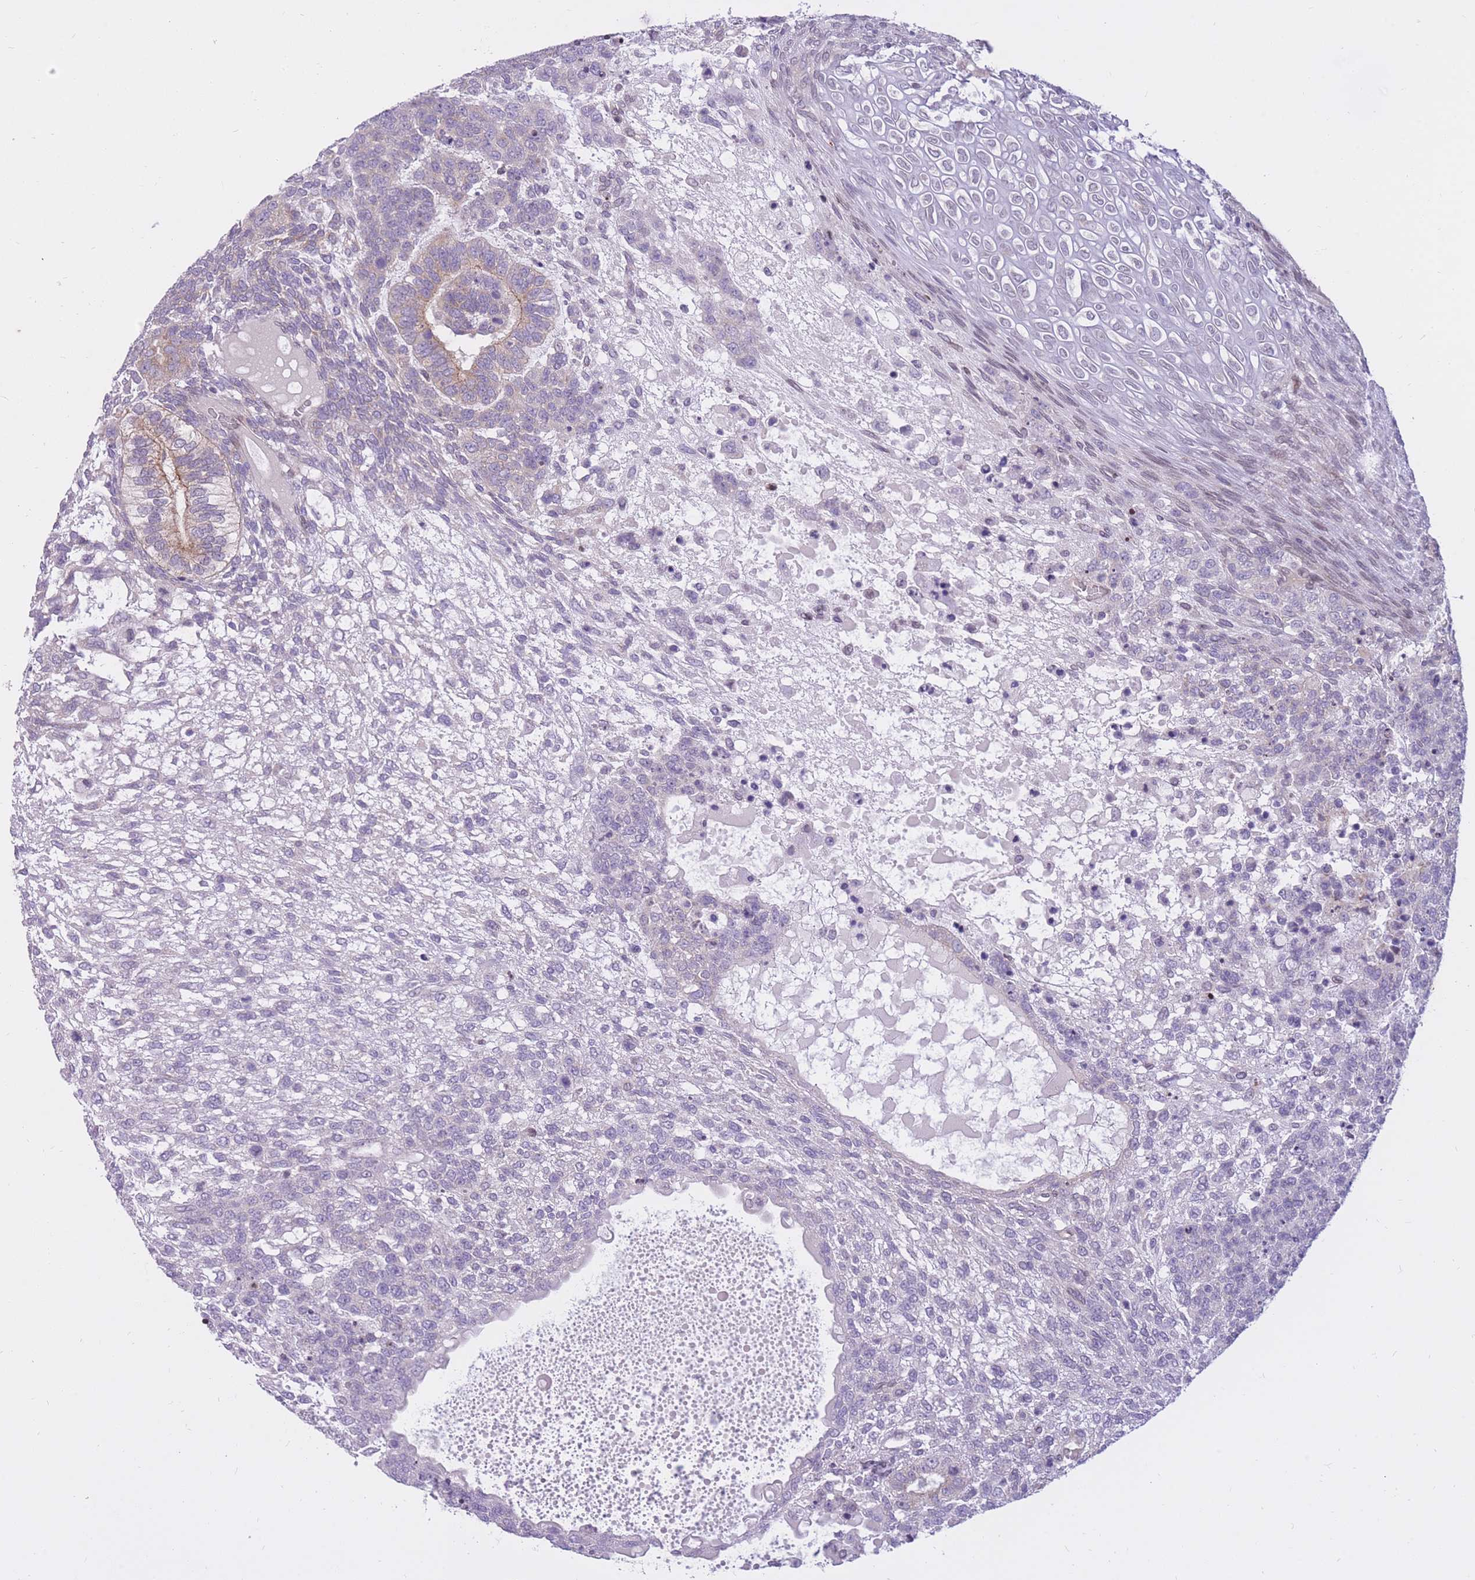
{"staining": {"intensity": "weak", "quantity": "<25%", "location": "cytoplasmic/membranous"}, "tissue": "testis cancer", "cell_type": "Tumor cells", "image_type": "cancer", "snomed": [{"axis": "morphology", "description": "Carcinoma, Embryonal, NOS"}, {"axis": "topography", "description": "Testis"}], "caption": "Human testis embryonal carcinoma stained for a protein using IHC exhibits no positivity in tumor cells.", "gene": "HOOK2", "patient": {"sex": "male", "age": 23}}